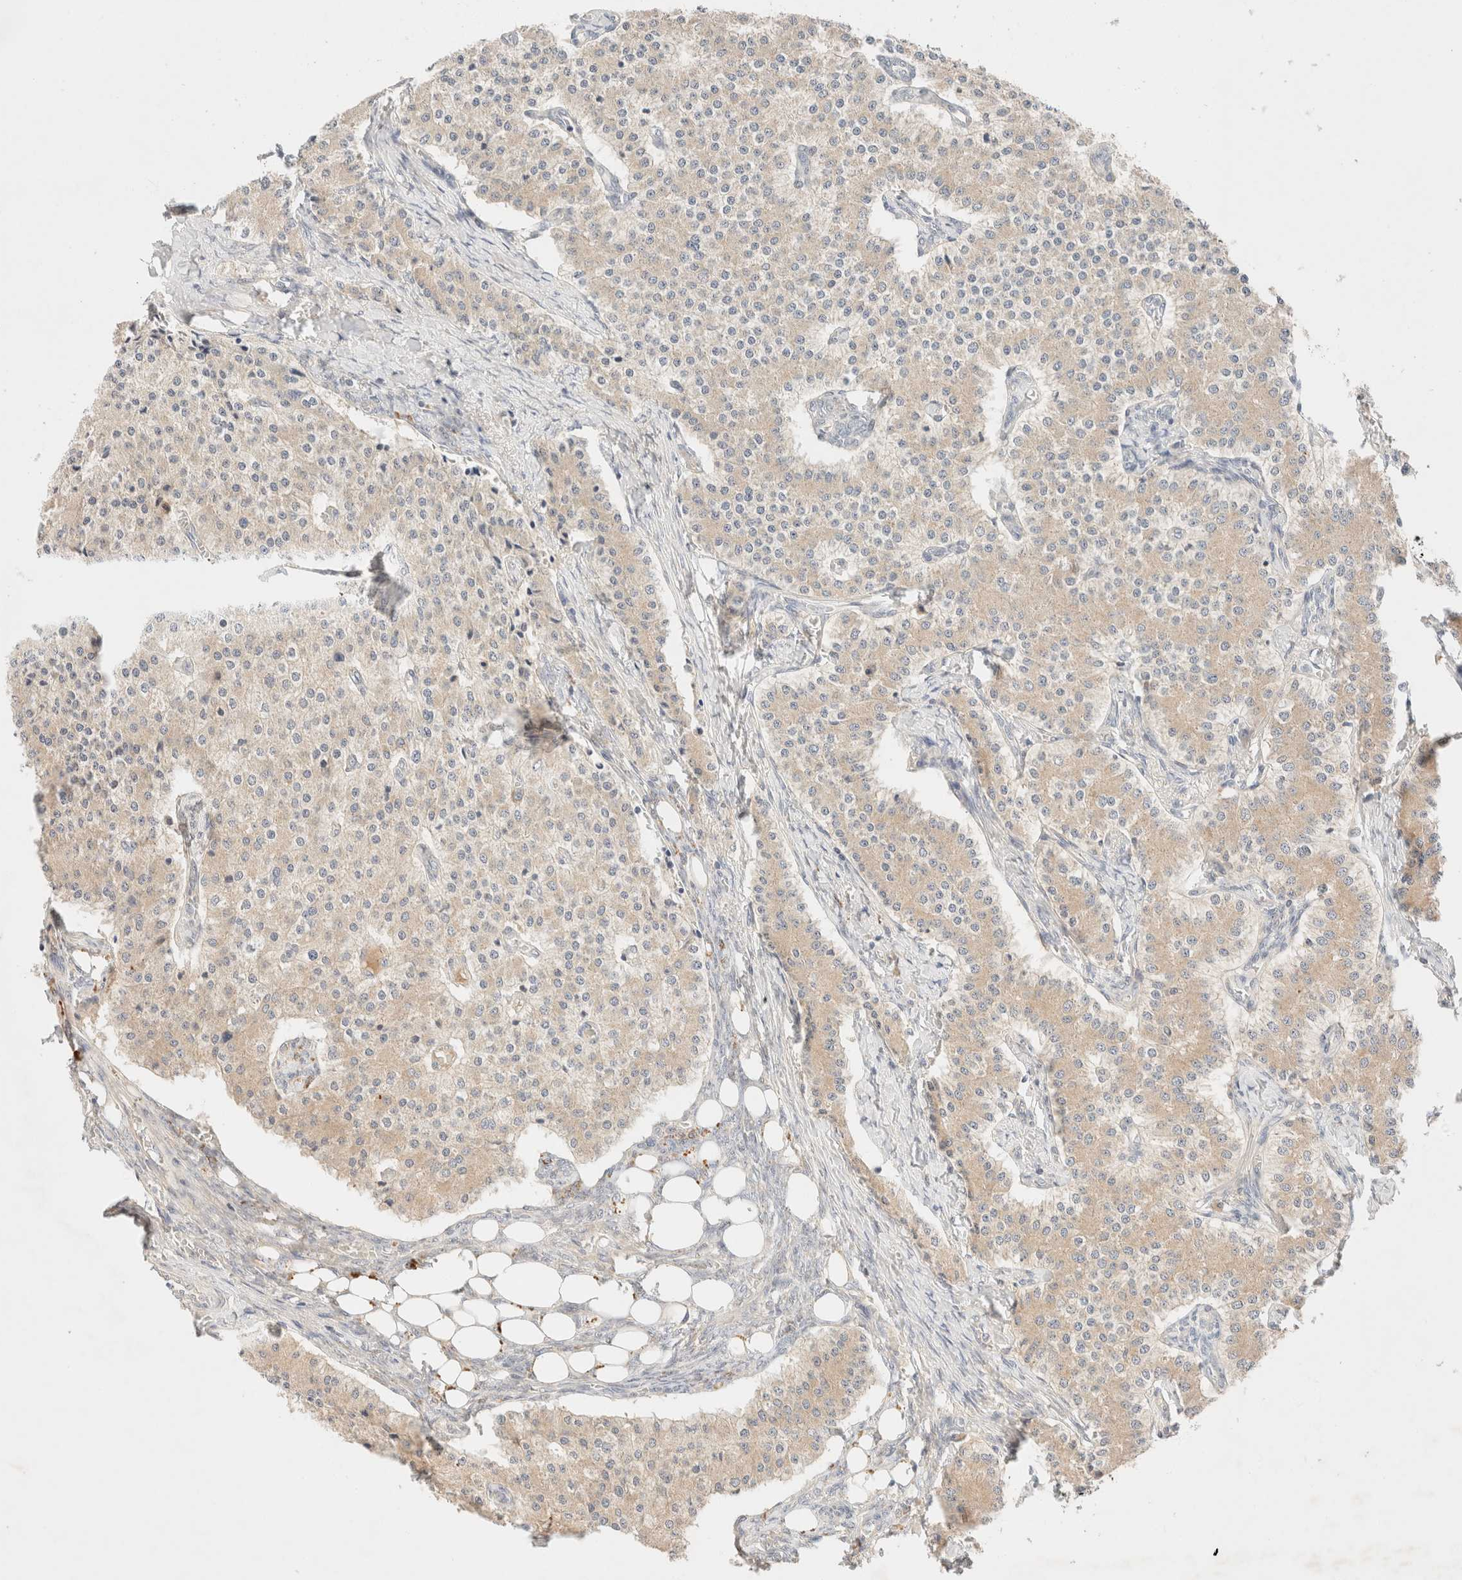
{"staining": {"intensity": "negative", "quantity": "none", "location": "none"}, "tissue": "carcinoid", "cell_type": "Tumor cells", "image_type": "cancer", "snomed": [{"axis": "morphology", "description": "Carcinoid, malignant, NOS"}, {"axis": "topography", "description": "Colon"}], "caption": "Immunohistochemistry of human malignant carcinoid reveals no staining in tumor cells. (Stains: DAB (3,3'-diaminobenzidine) immunohistochemistry with hematoxylin counter stain, Microscopy: brightfield microscopy at high magnification).", "gene": "SARM1", "patient": {"sex": "female", "age": 52}}